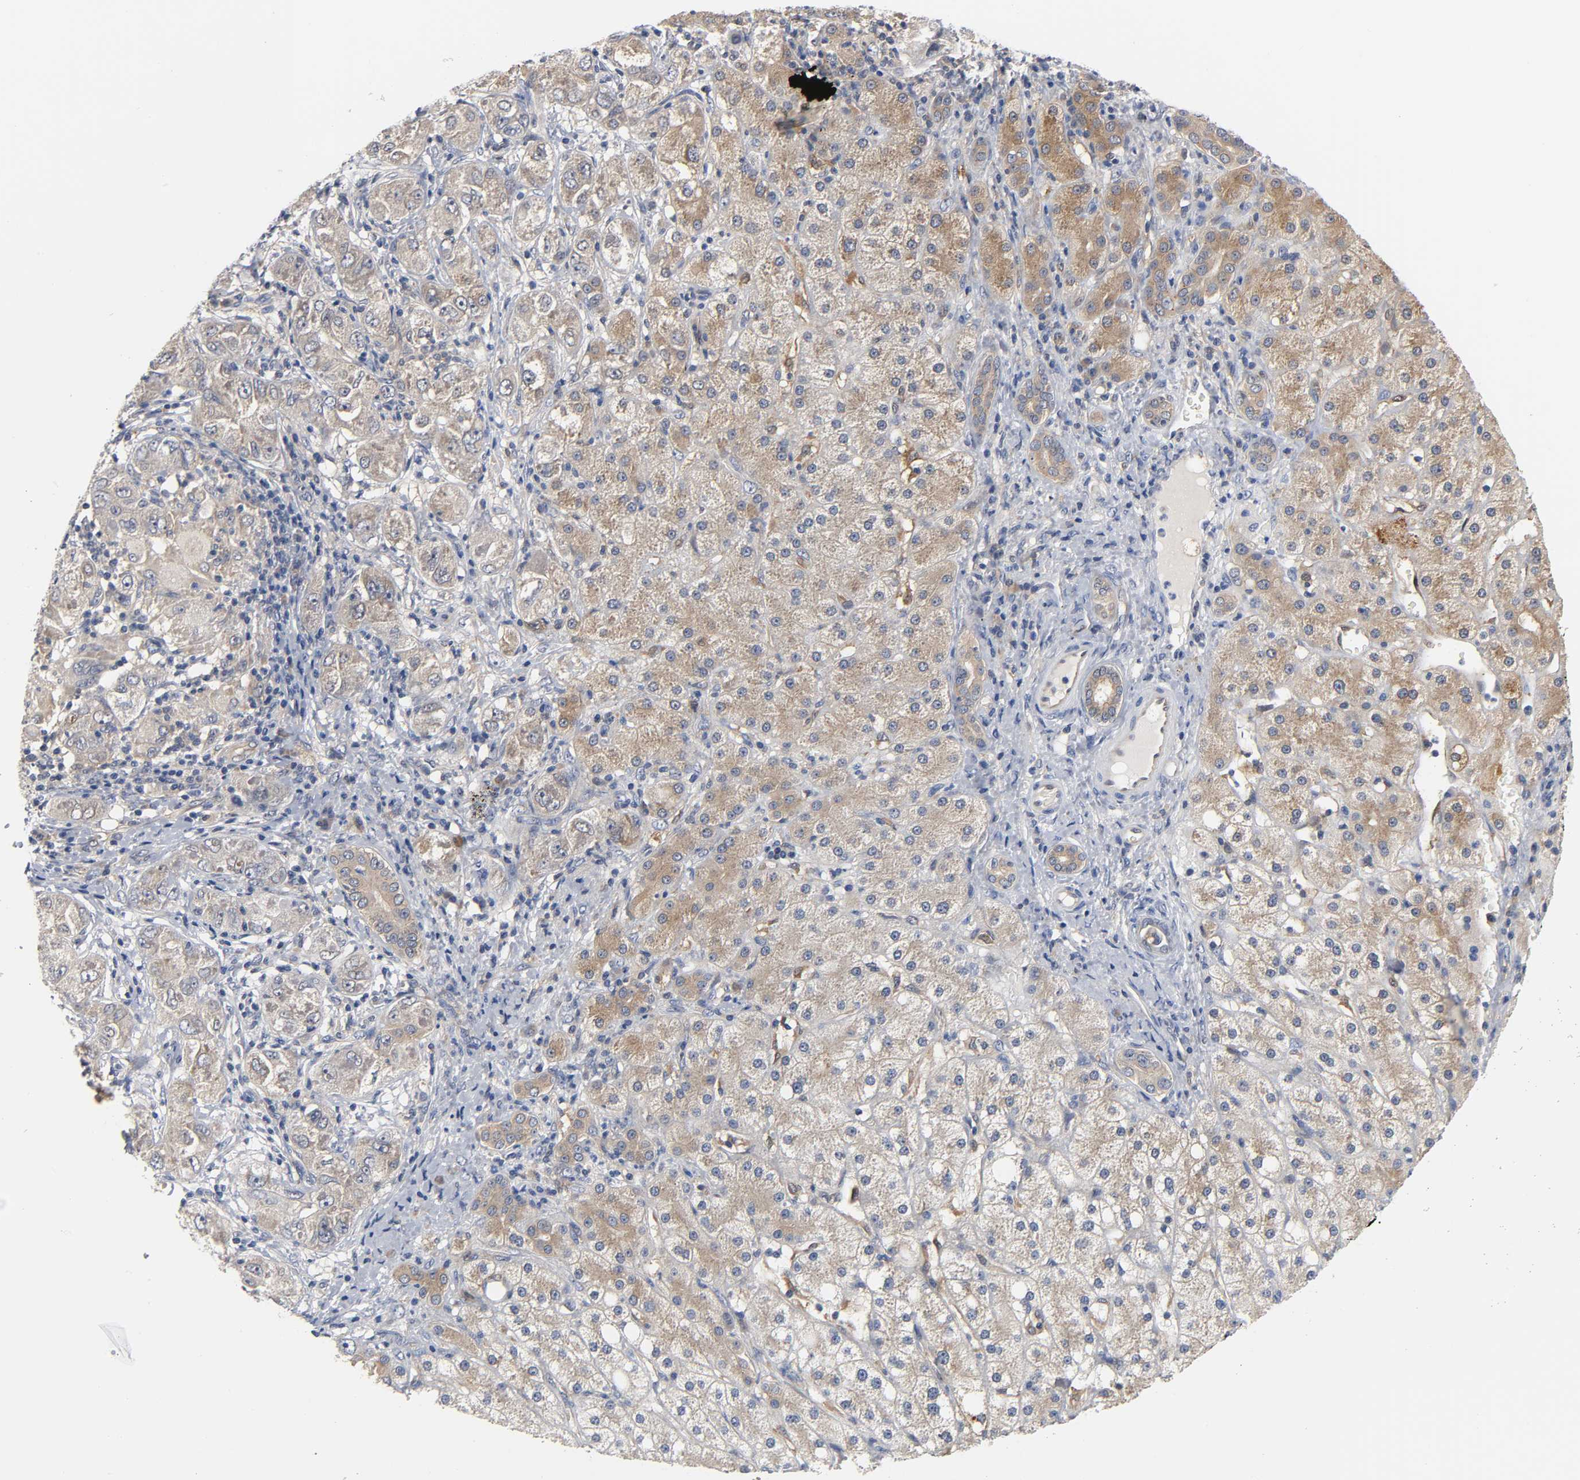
{"staining": {"intensity": "moderate", "quantity": ">75%", "location": "cytoplasmic/membranous"}, "tissue": "liver cancer", "cell_type": "Tumor cells", "image_type": "cancer", "snomed": [{"axis": "morphology", "description": "Carcinoma, Hepatocellular, NOS"}, {"axis": "topography", "description": "Liver"}], "caption": "Brown immunohistochemical staining in human hepatocellular carcinoma (liver) displays moderate cytoplasmic/membranous staining in approximately >75% of tumor cells.", "gene": "FYN", "patient": {"sex": "male", "age": 80}}